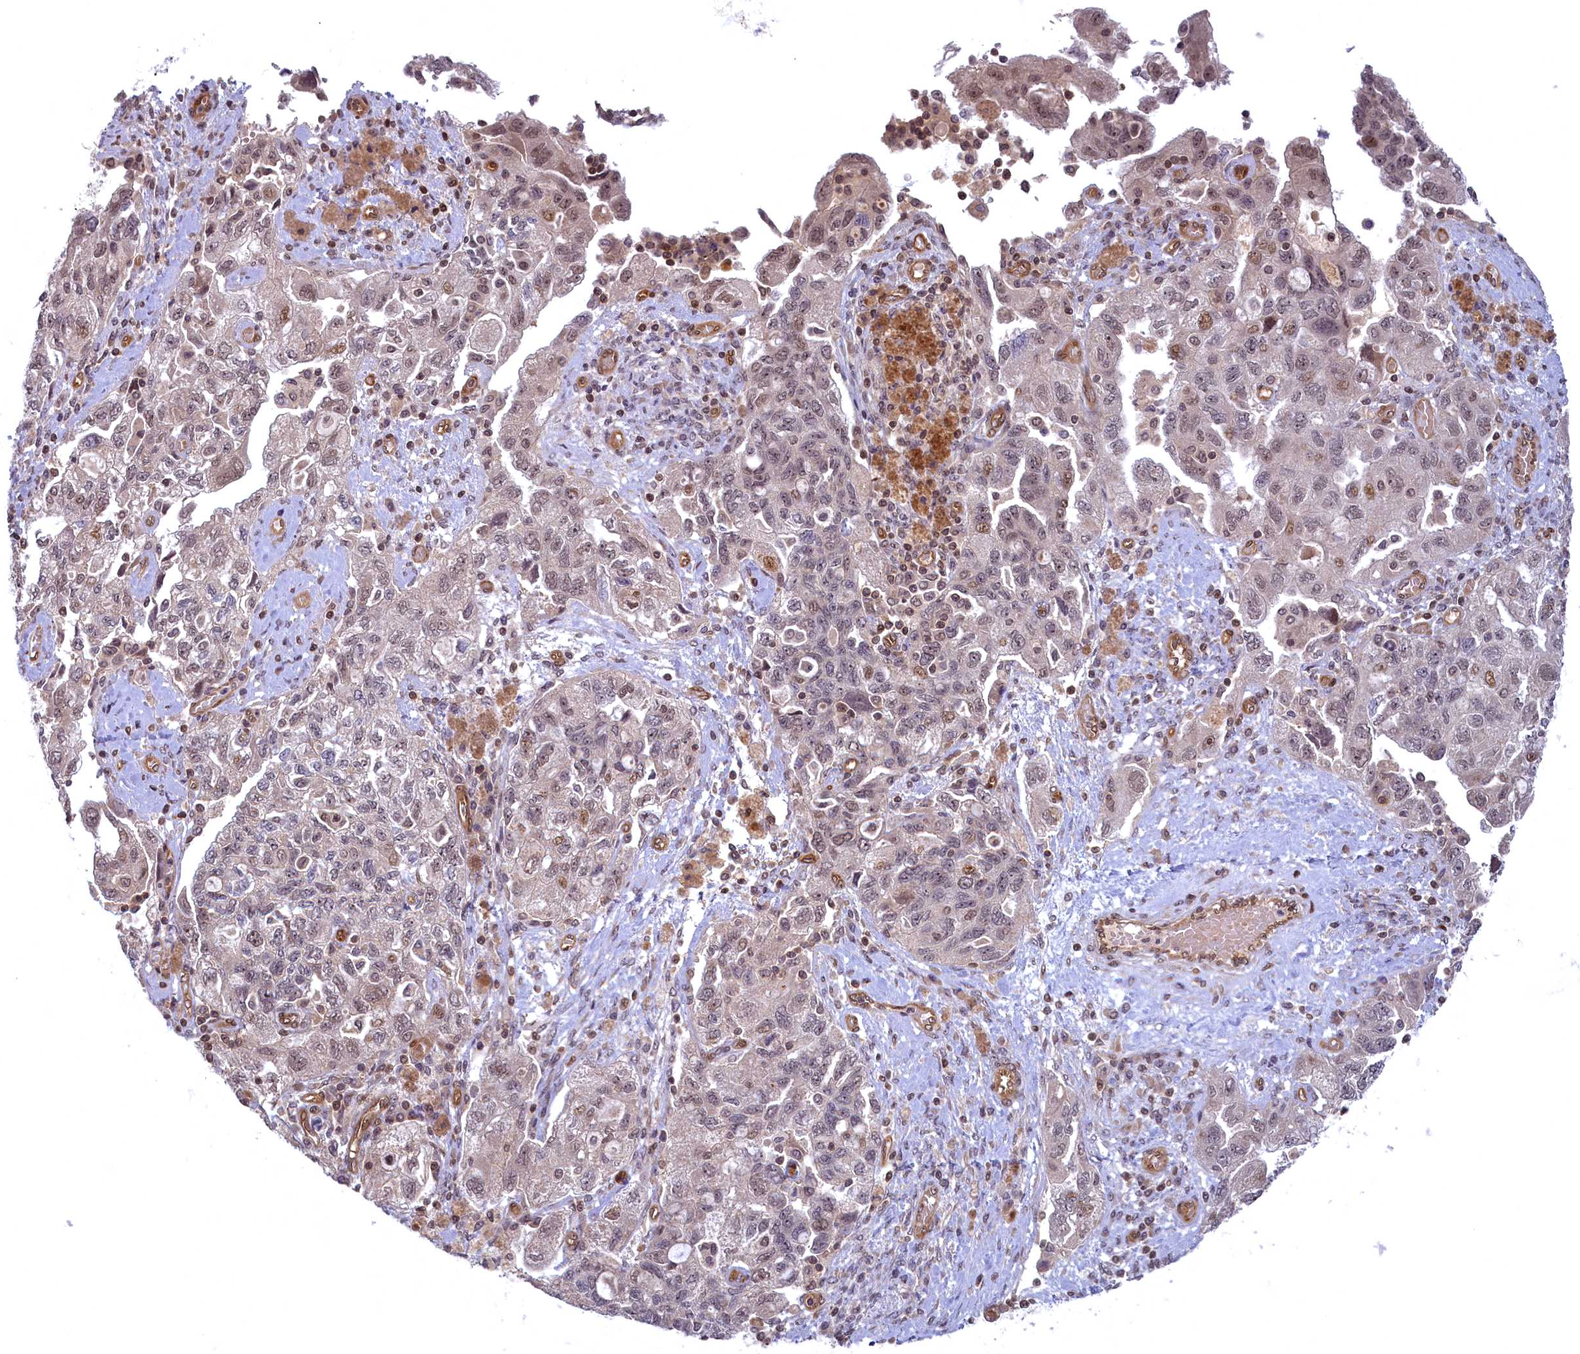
{"staining": {"intensity": "weak", "quantity": "25%-75%", "location": "nuclear"}, "tissue": "ovarian cancer", "cell_type": "Tumor cells", "image_type": "cancer", "snomed": [{"axis": "morphology", "description": "Carcinoma, NOS"}, {"axis": "morphology", "description": "Cystadenocarcinoma, serous, NOS"}, {"axis": "topography", "description": "Ovary"}], "caption": "Human serous cystadenocarcinoma (ovarian) stained for a protein (brown) displays weak nuclear positive staining in approximately 25%-75% of tumor cells.", "gene": "SNRK", "patient": {"sex": "female", "age": 69}}